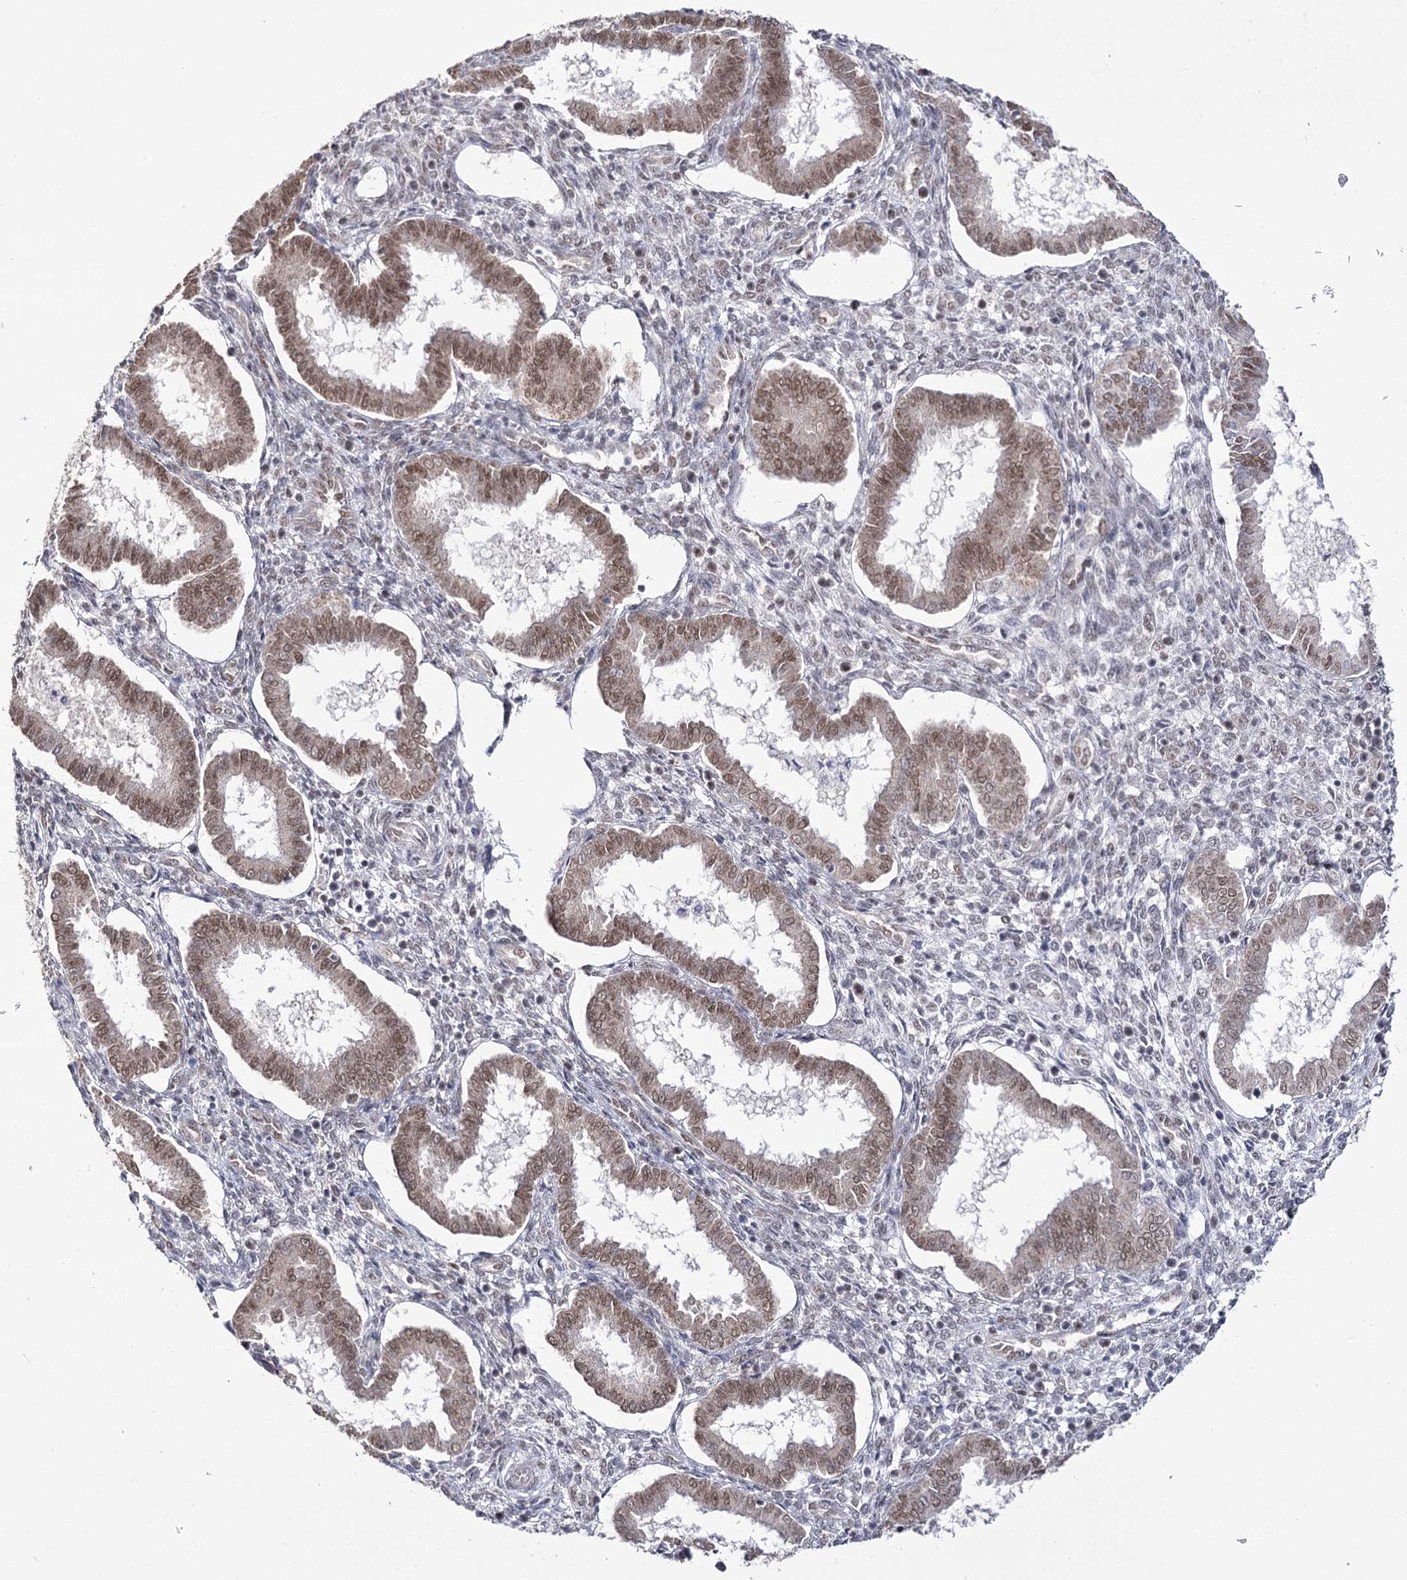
{"staining": {"intensity": "weak", "quantity": "<25%", "location": "nuclear"}, "tissue": "endometrium", "cell_type": "Cells in endometrial stroma", "image_type": "normal", "snomed": [{"axis": "morphology", "description": "Normal tissue, NOS"}, {"axis": "topography", "description": "Endometrium"}], "caption": "IHC micrograph of benign endometrium stained for a protein (brown), which demonstrates no expression in cells in endometrial stroma.", "gene": "VGLL4", "patient": {"sex": "female", "age": 24}}